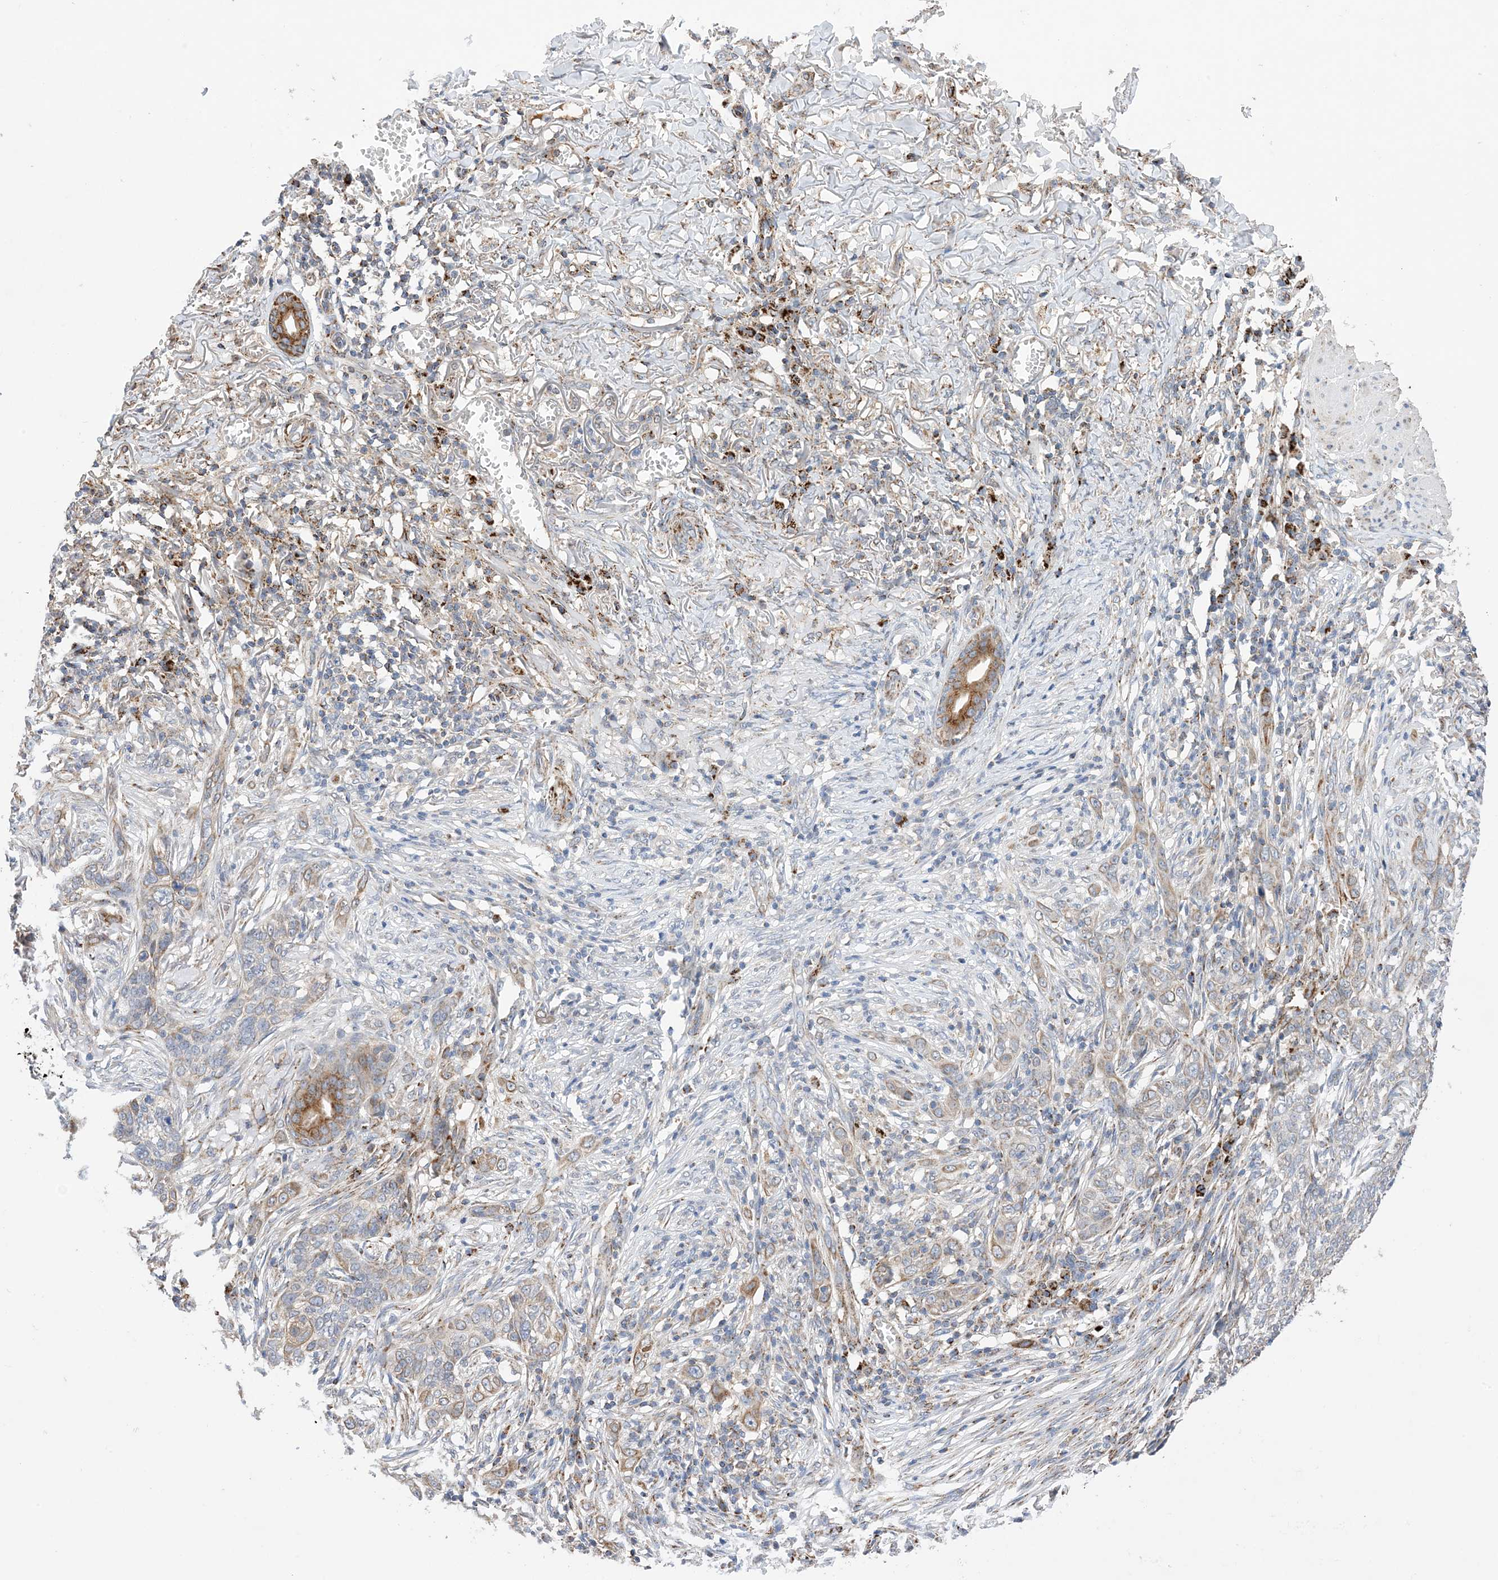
{"staining": {"intensity": "weak", "quantity": ">75%", "location": "cytoplasmic/membranous"}, "tissue": "skin cancer", "cell_type": "Tumor cells", "image_type": "cancer", "snomed": [{"axis": "morphology", "description": "Basal cell carcinoma"}, {"axis": "topography", "description": "Skin"}], "caption": "This micrograph shows basal cell carcinoma (skin) stained with immunohistochemistry to label a protein in brown. The cytoplasmic/membranous of tumor cells show weak positivity for the protein. Nuclei are counter-stained blue.", "gene": "PLK4", "patient": {"sex": "male", "age": 85}}